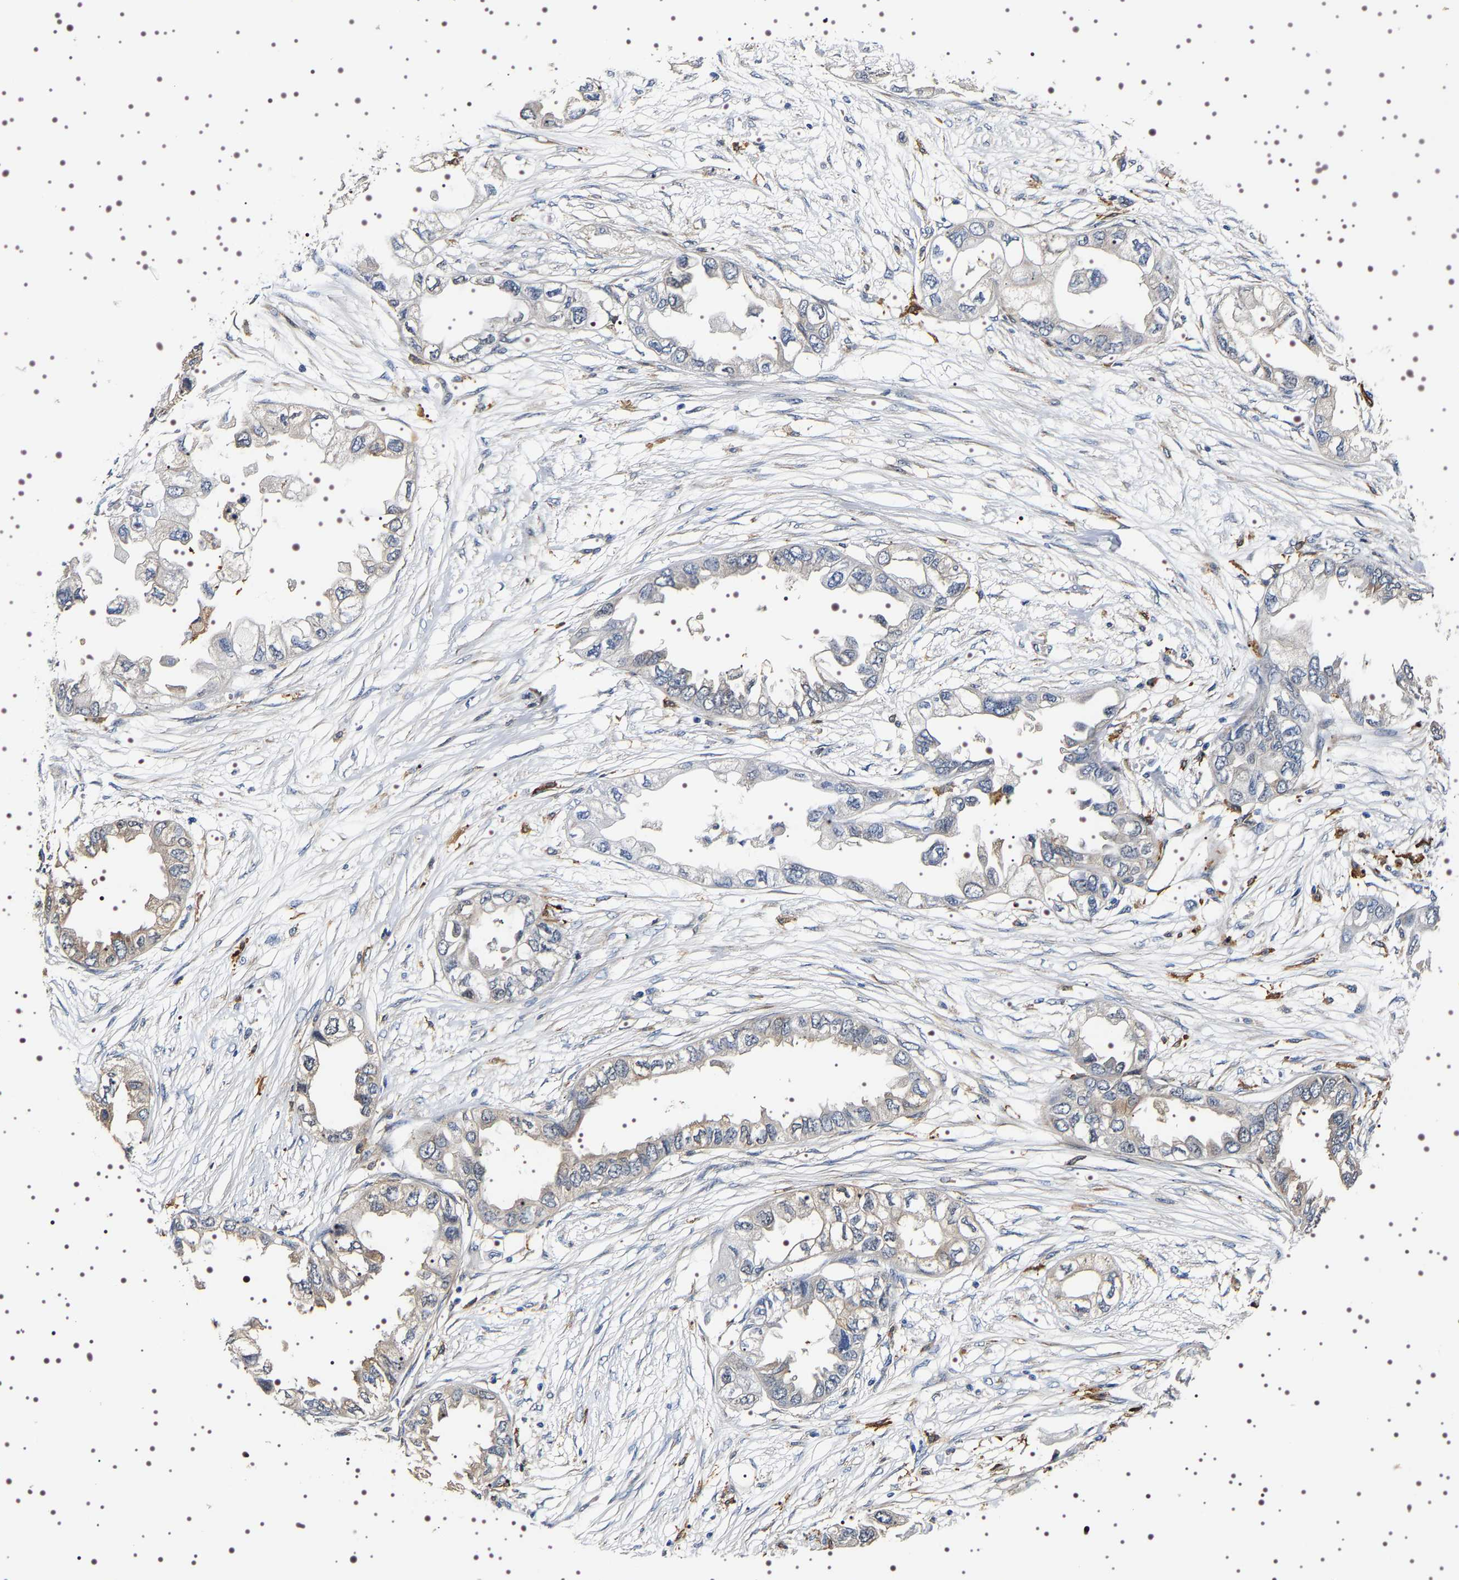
{"staining": {"intensity": "weak", "quantity": "<25%", "location": "cytoplasmic/membranous"}, "tissue": "endometrial cancer", "cell_type": "Tumor cells", "image_type": "cancer", "snomed": [{"axis": "morphology", "description": "Adenocarcinoma, NOS"}, {"axis": "topography", "description": "Endometrium"}], "caption": "Tumor cells are negative for brown protein staining in endometrial adenocarcinoma.", "gene": "ALPL", "patient": {"sex": "female", "age": 67}}